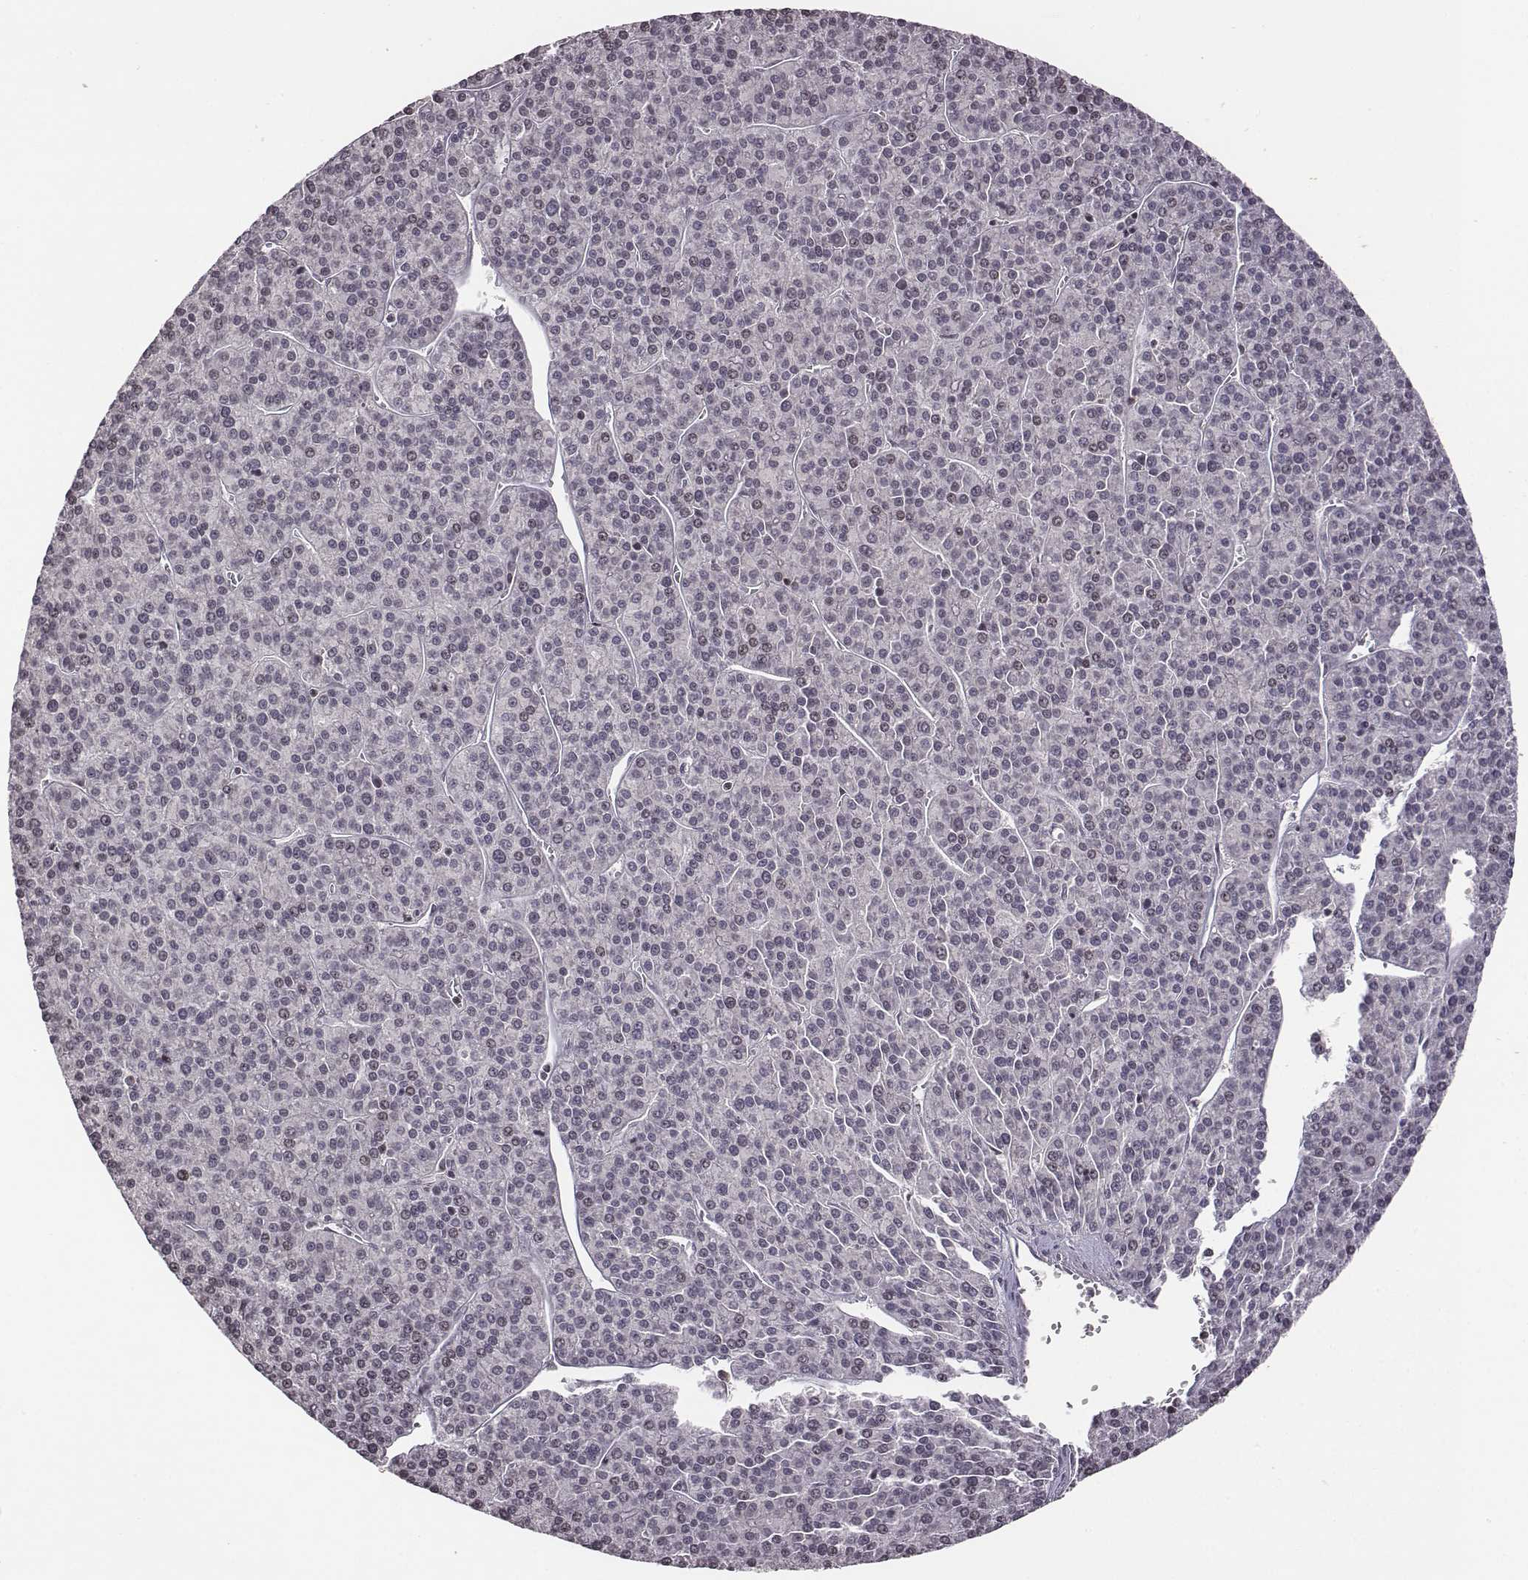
{"staining": {"intensity": "negative", "quantity": "none", "location": "none"}, "tissue": "liver cancer", "cell_type": "Tumor cells", "image_type": "cancer", "snomed": [{"axis": "morphology", "description": "Carcinoma, Hepatocellular, NOS"}, {"axis": "topography", "description": "Liver"}], "caption": "Human liver cancer stained for a protein using immunohistochemistry reveals no positivity in tumor cells.", "gene": "GRM4", "patient": {"sex": "female", "age": 58}}